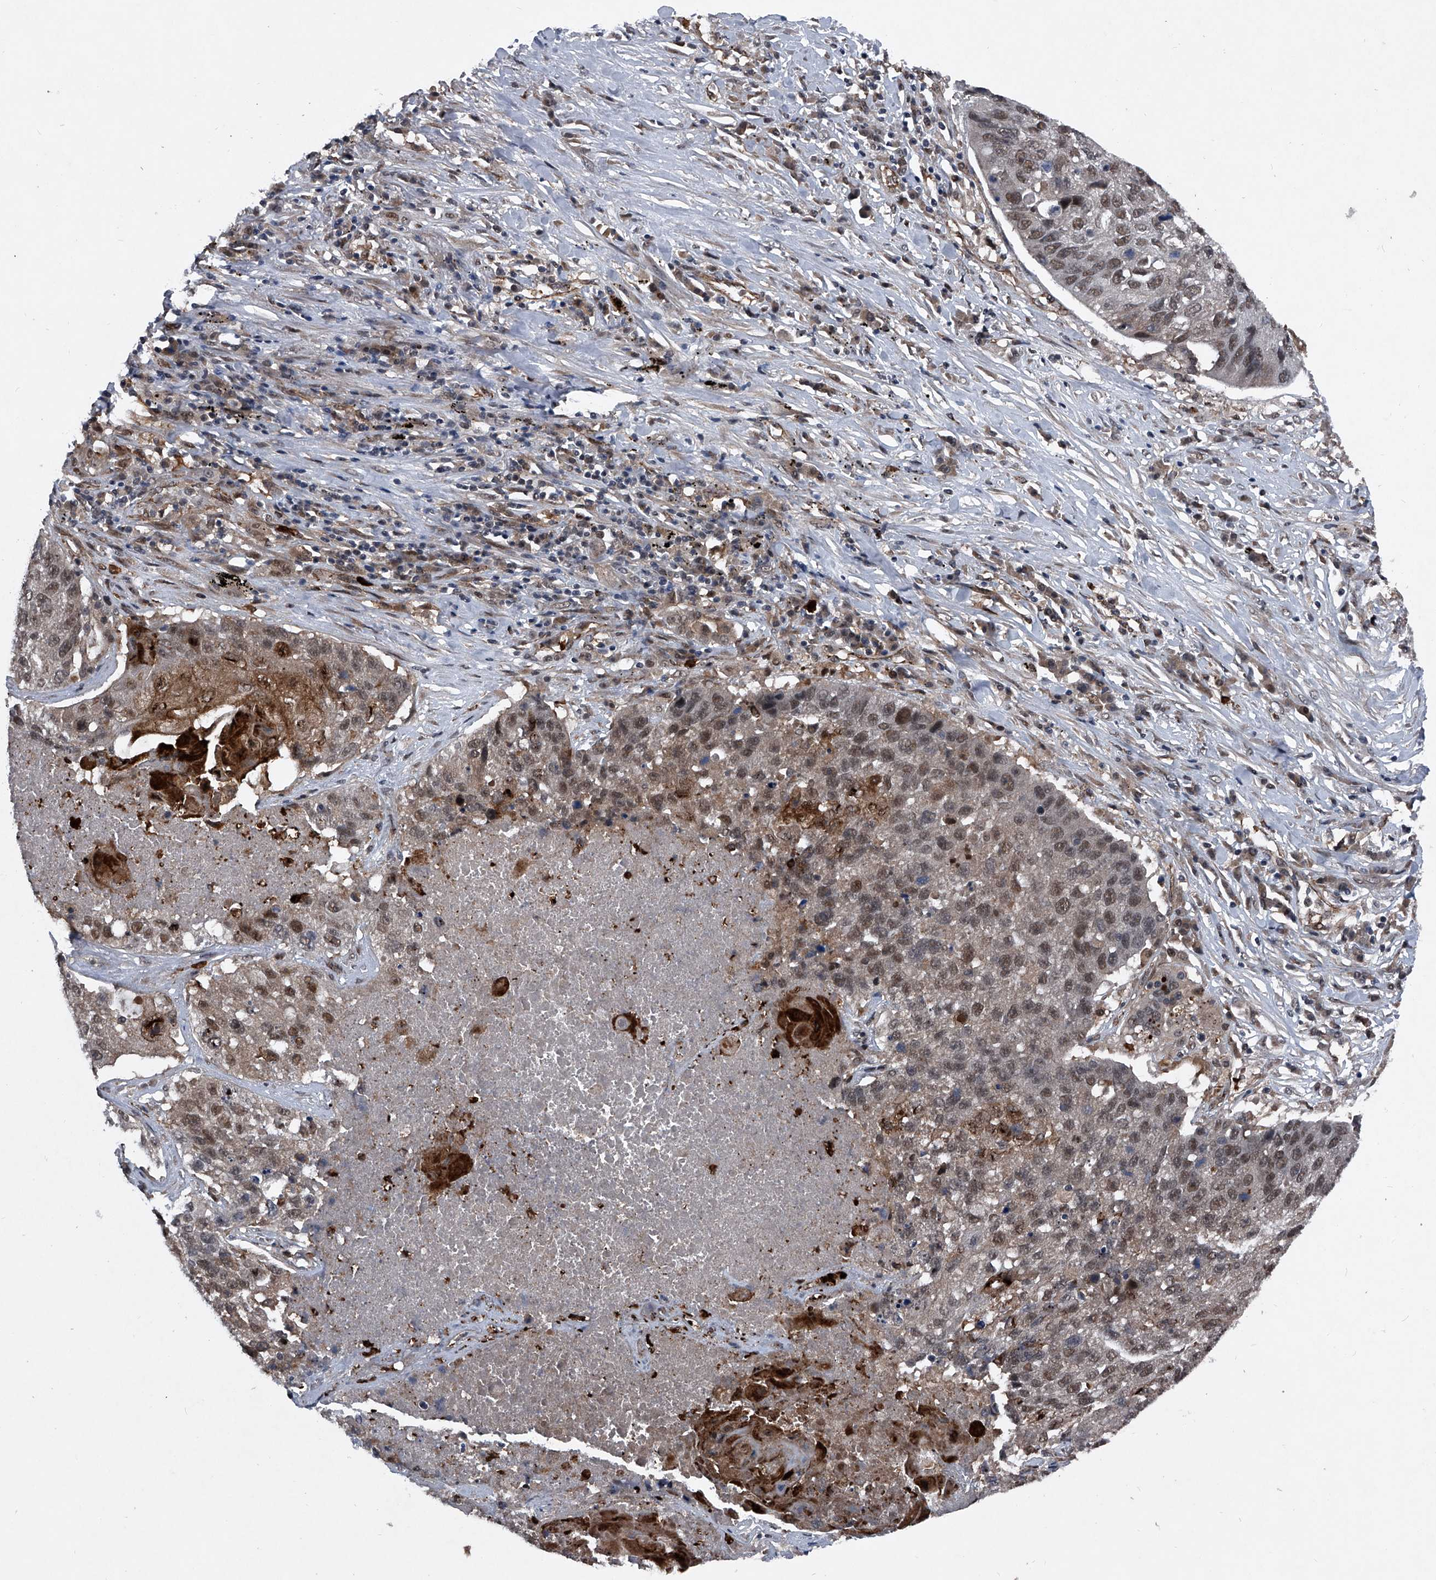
{"staining": {"intensity": "moderate", "quantity": ">75%", "location": "cytoplasmic/membranous,nuclear"}, "tissue": "lung cancer", "cell_type": "Tumor cells", "image_type": "cancer", "snomed": [{"axis": "morphology", "description": "Squamous cell carcinoma, NOS"}, {"axis": "topography", "description": "Lung"}], "caption": "A photomicrograph of human lung cancer (squamous cell carcinoma) stained for a protein demonstrates moderate cytoplasmic/membranous and nuclear brown staining in tumor cells.", "gene": "MAPKAP1", "patient": {"sex": "male", "age": 61}}